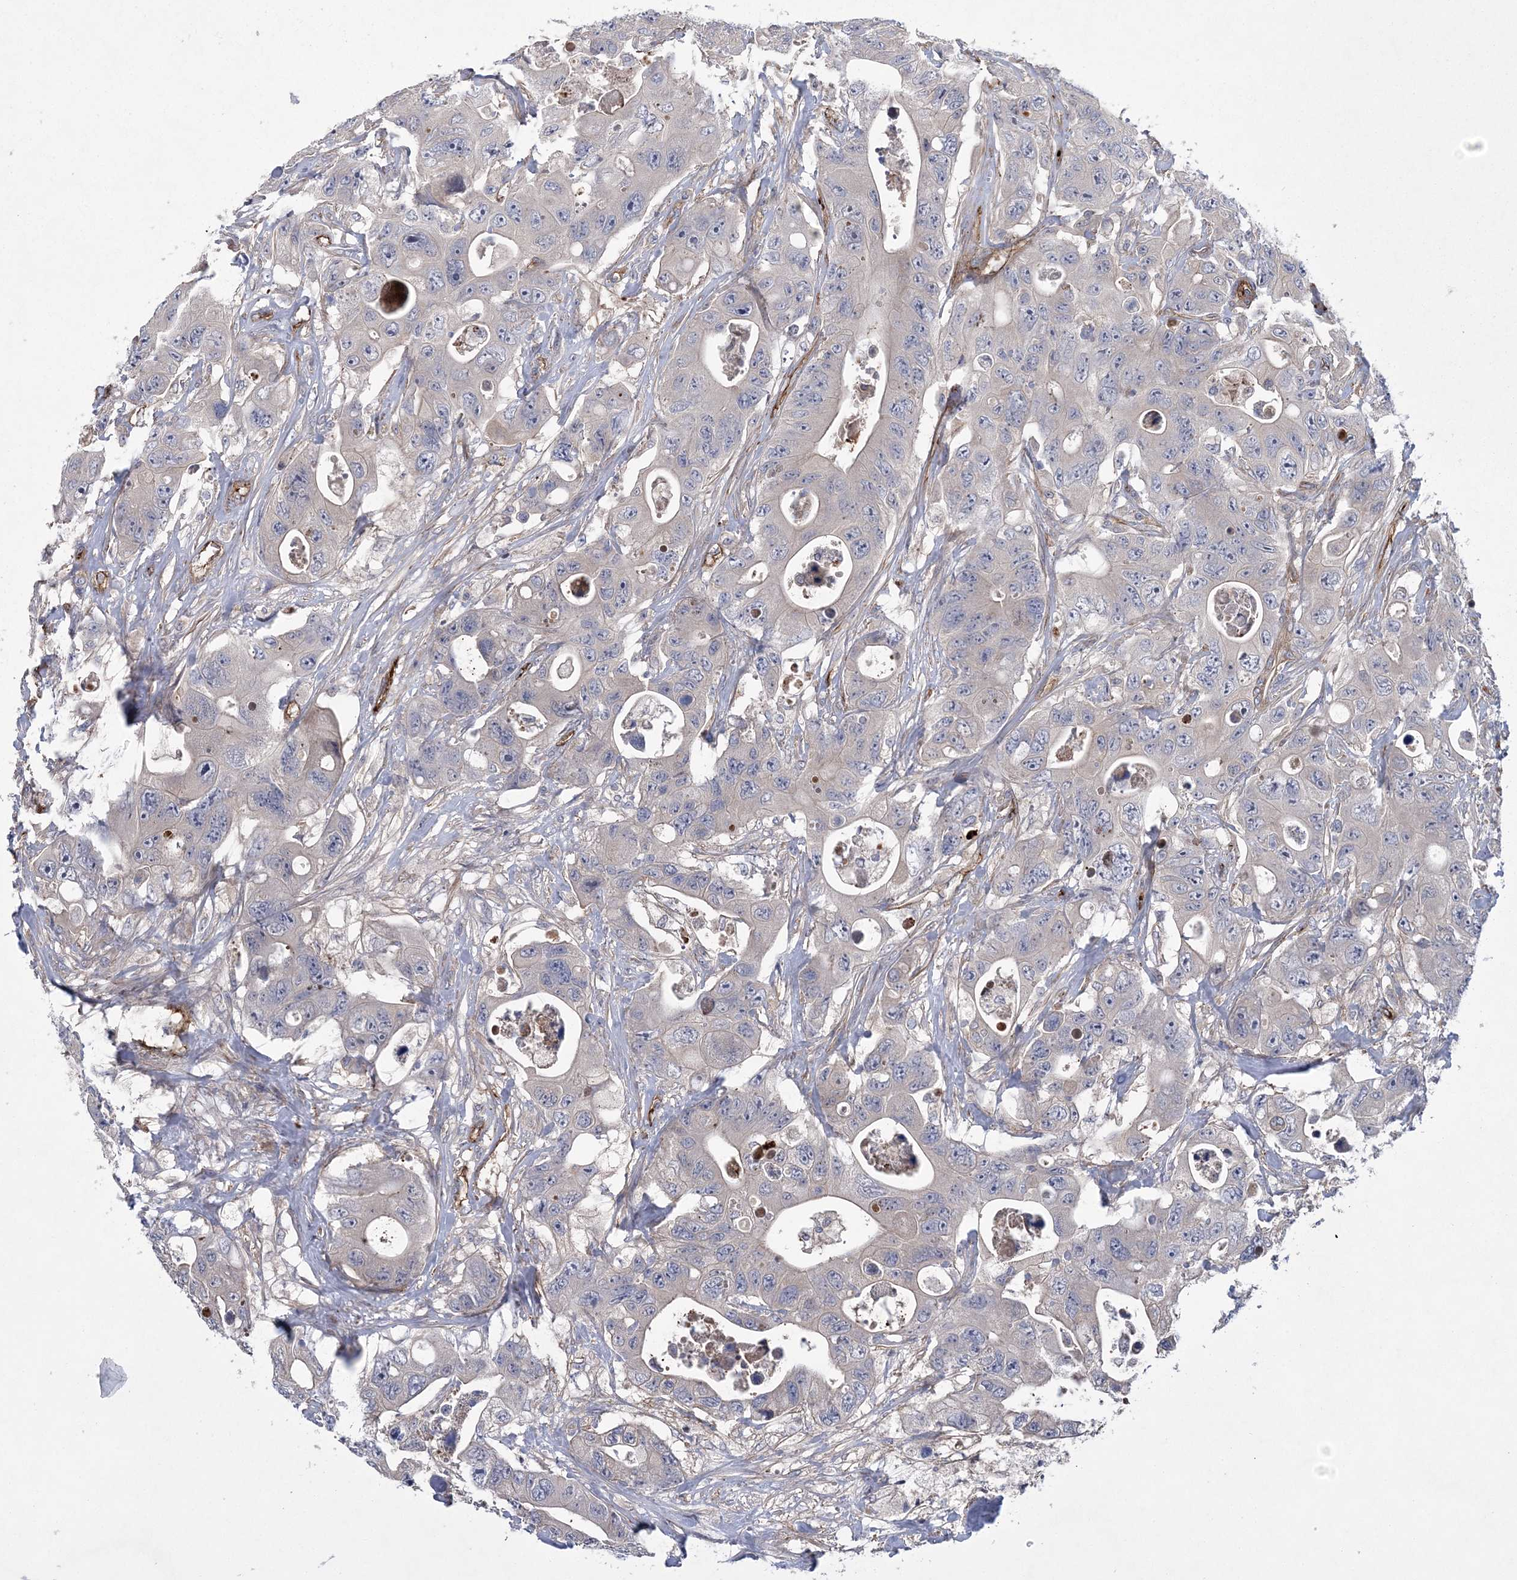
{"staining": {"intensity": "negative", "quantity": "none", "location": "none"}, "tissue": "colorectal cancer", "cell_type": "Tumor cells", "image_type": "cancer", "snomed": [{"axis": "morphology", "description": "Adenocarcinoma, NOS"}, {"axis": "topography", "description": "Colon"}], "caption": "An image of colorectal adenocarcinoma stained for a protein displays no brown staining in tumor cells.", "gene": "CALN1", "patient": {"sex": "female", "age": 46}}